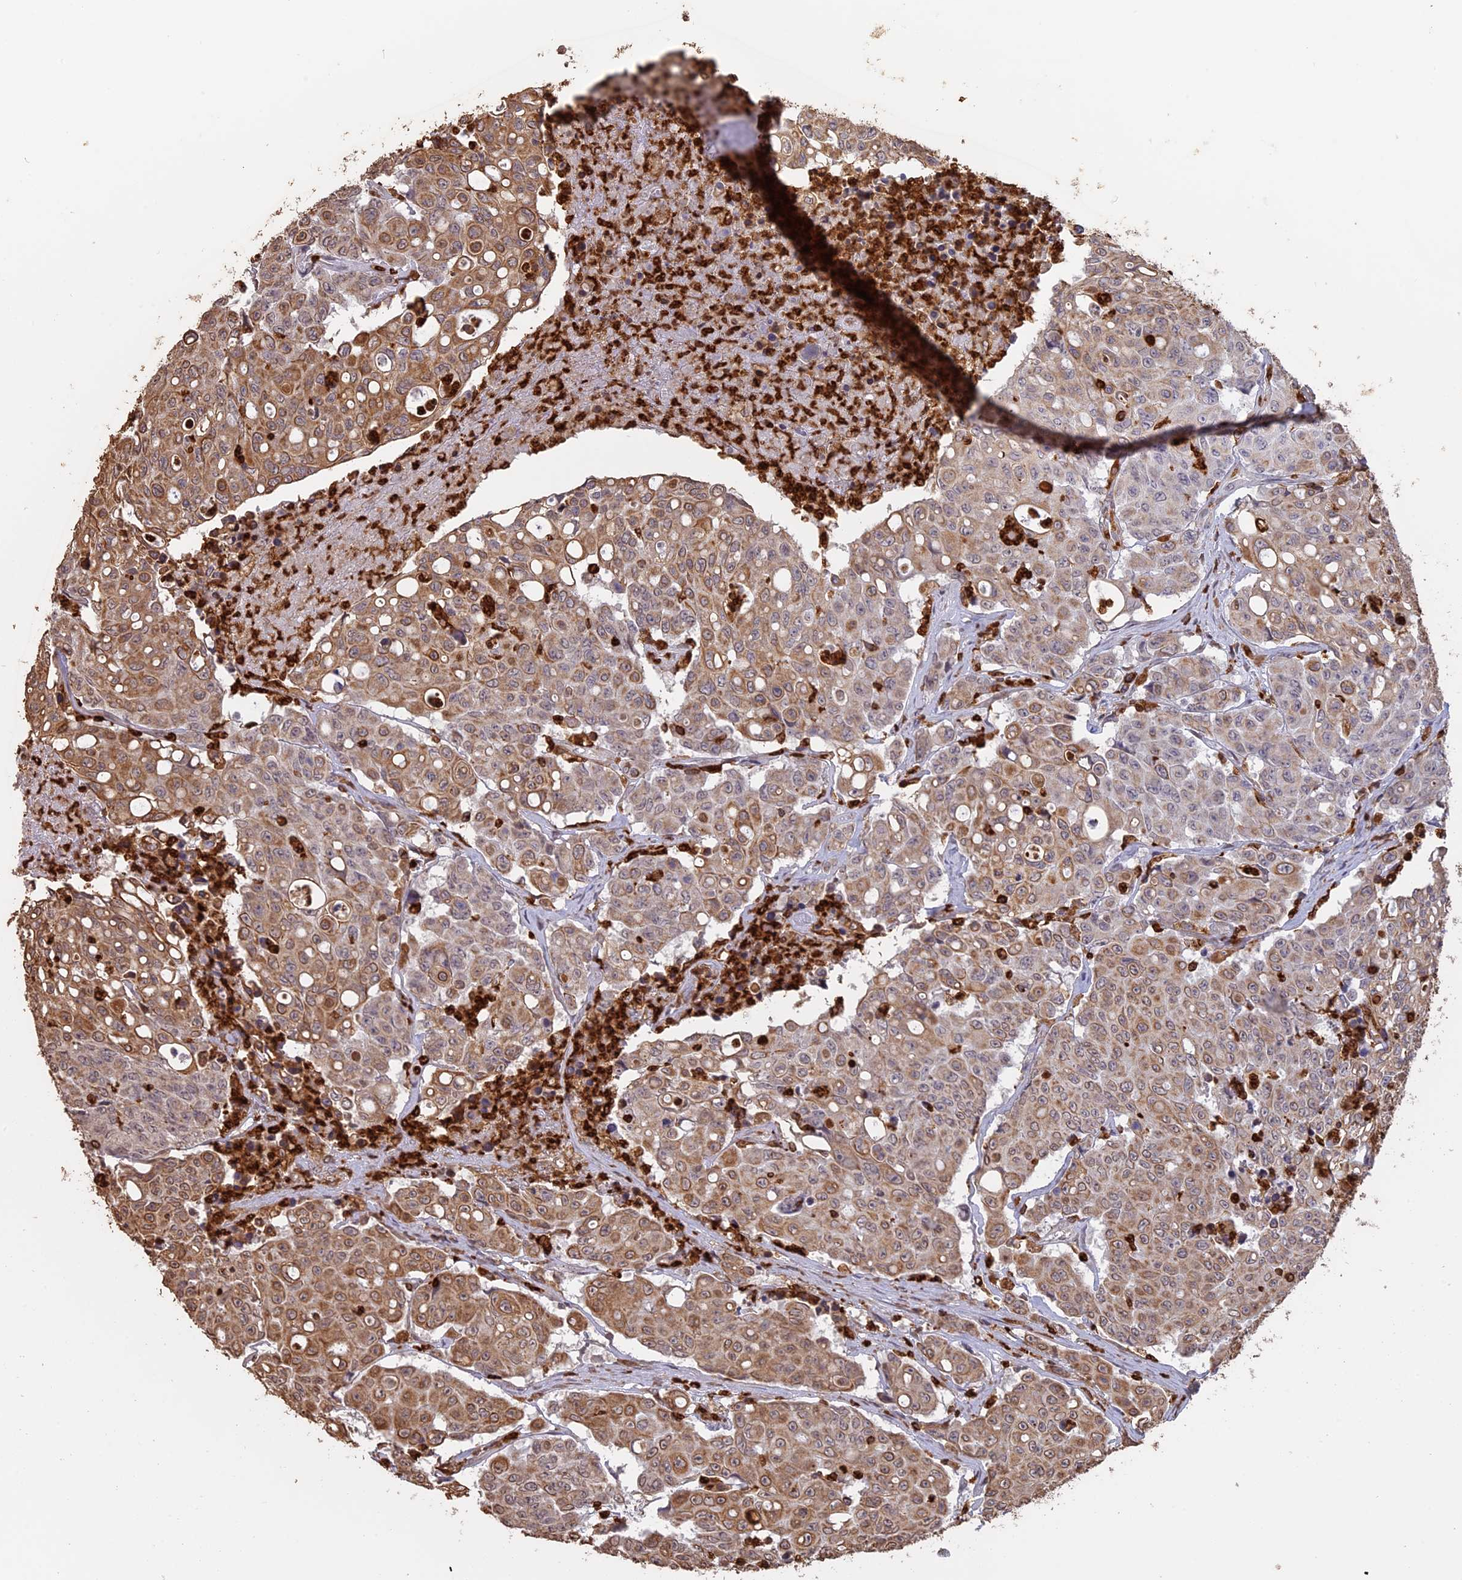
{"staining": {"intensity": "moderate", "quantity": ">75%", "location": "cytoplasmic/membranous"}, "tissue": "colorectal cancer", "cell_type": "Tumor cells", "image_type": "cancer", "snomed": [{"axis": "morphology", "description": "Adenocarcinoma, NOS"}, {"axis": "topography", "description": "Colon"}], "caption": "Immunohistochemistry (IHC) image of human colorectal cancer (adenocarcinoma) stained for a protein (brown), which reveals medium levels of moderate cytoplasmic/membranous expression in about >75% of tumor cells.", "gene": "APOBR", "patient": {"sex": "male", "age": 51}}